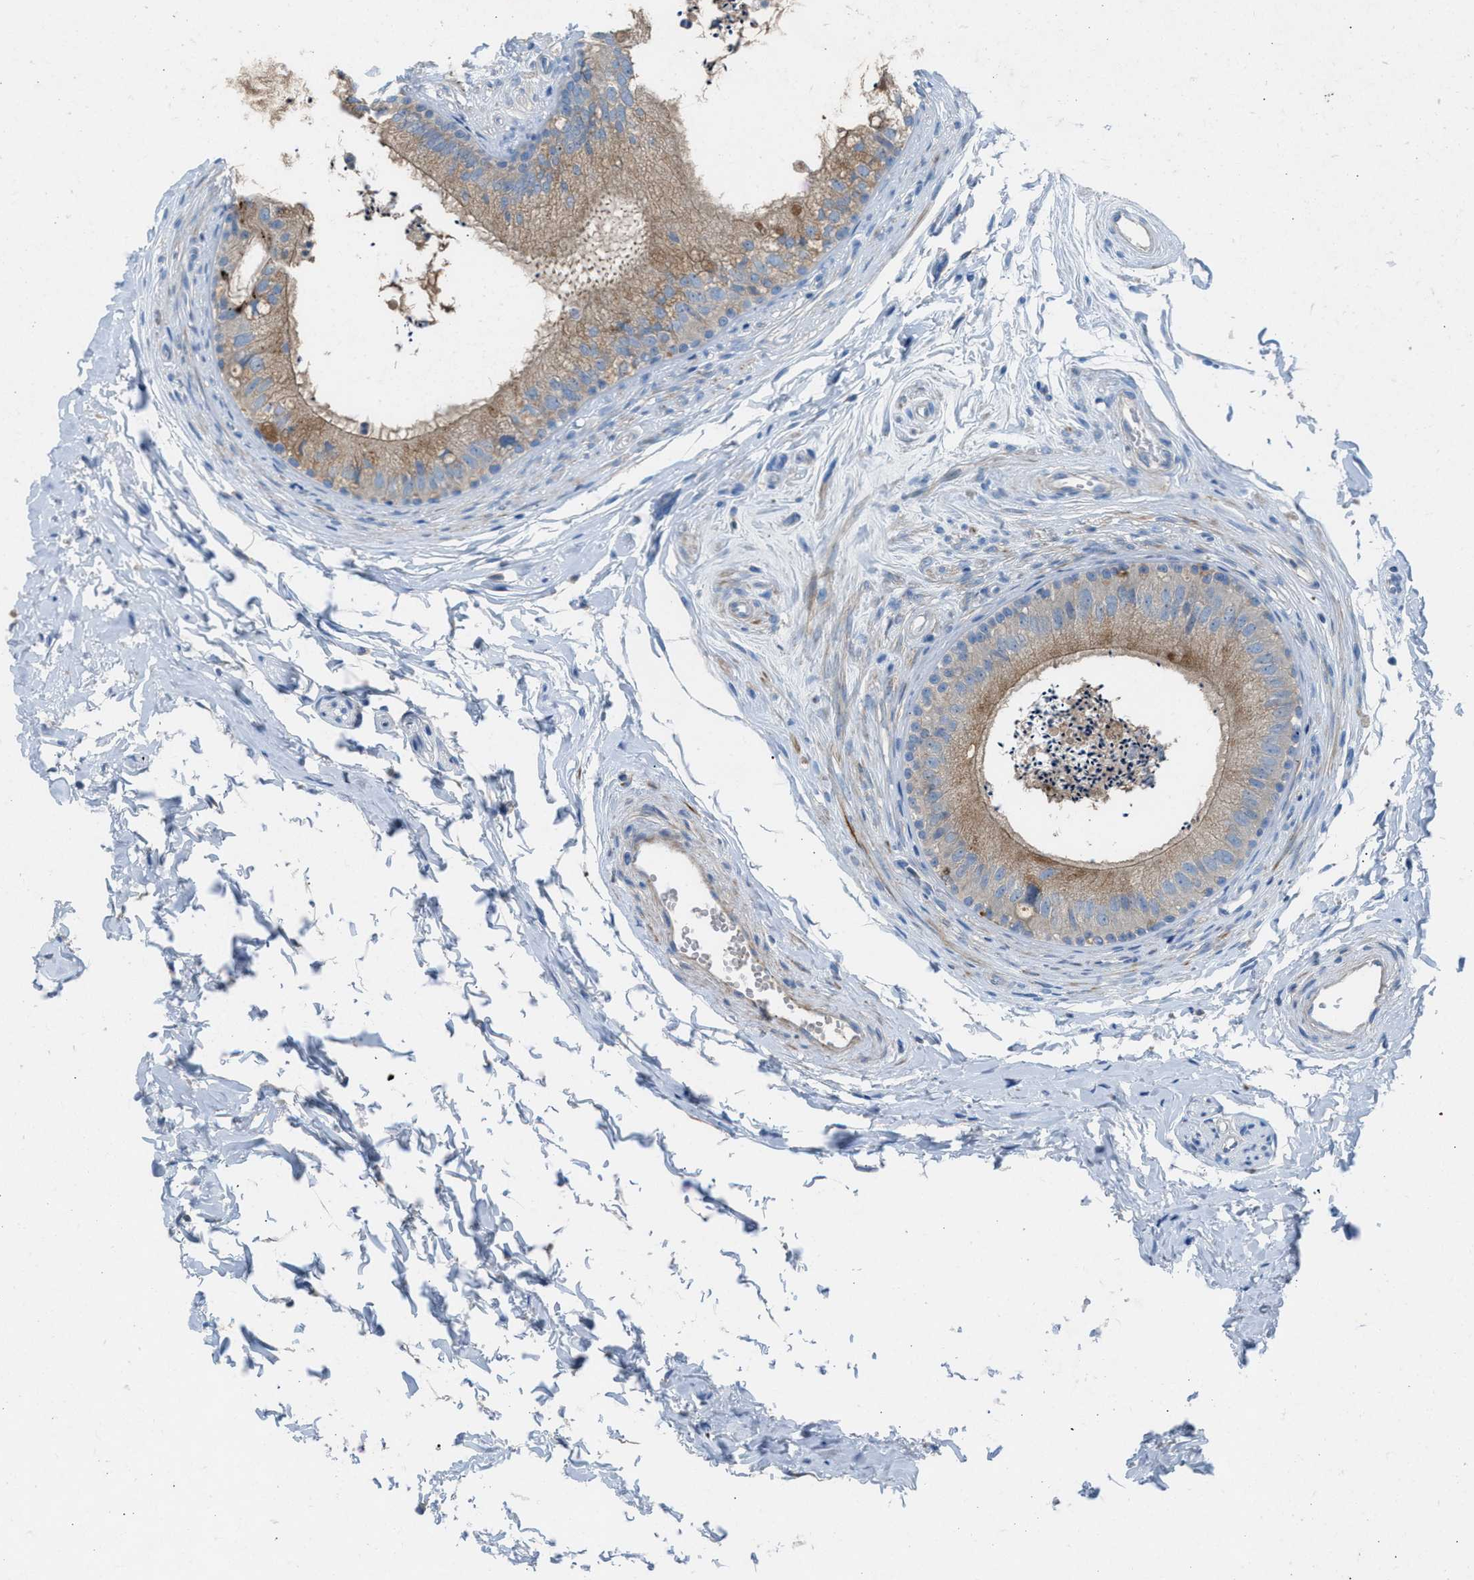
{"staining": {"intensity": "weak", "quantity": ">75%", "location": "cytoplasmic/membranous"}, "tissue": "epididymis", "cell_type": "Glandular cells", "image_type": "normal", "snomed": [{"axis": "morphology", "description": "Normal tissue, NOS"}, {"axis": "topography", "description": "Epididymis"}], "caption": "Immunohistochemical staining of normal epididymis displays >75% levels of weak cytoplasmic/membranous protein staining in approximately >75% of glandular cells.", "gene": "AOAH", "patient": {"sex": "male", "age": 56}}